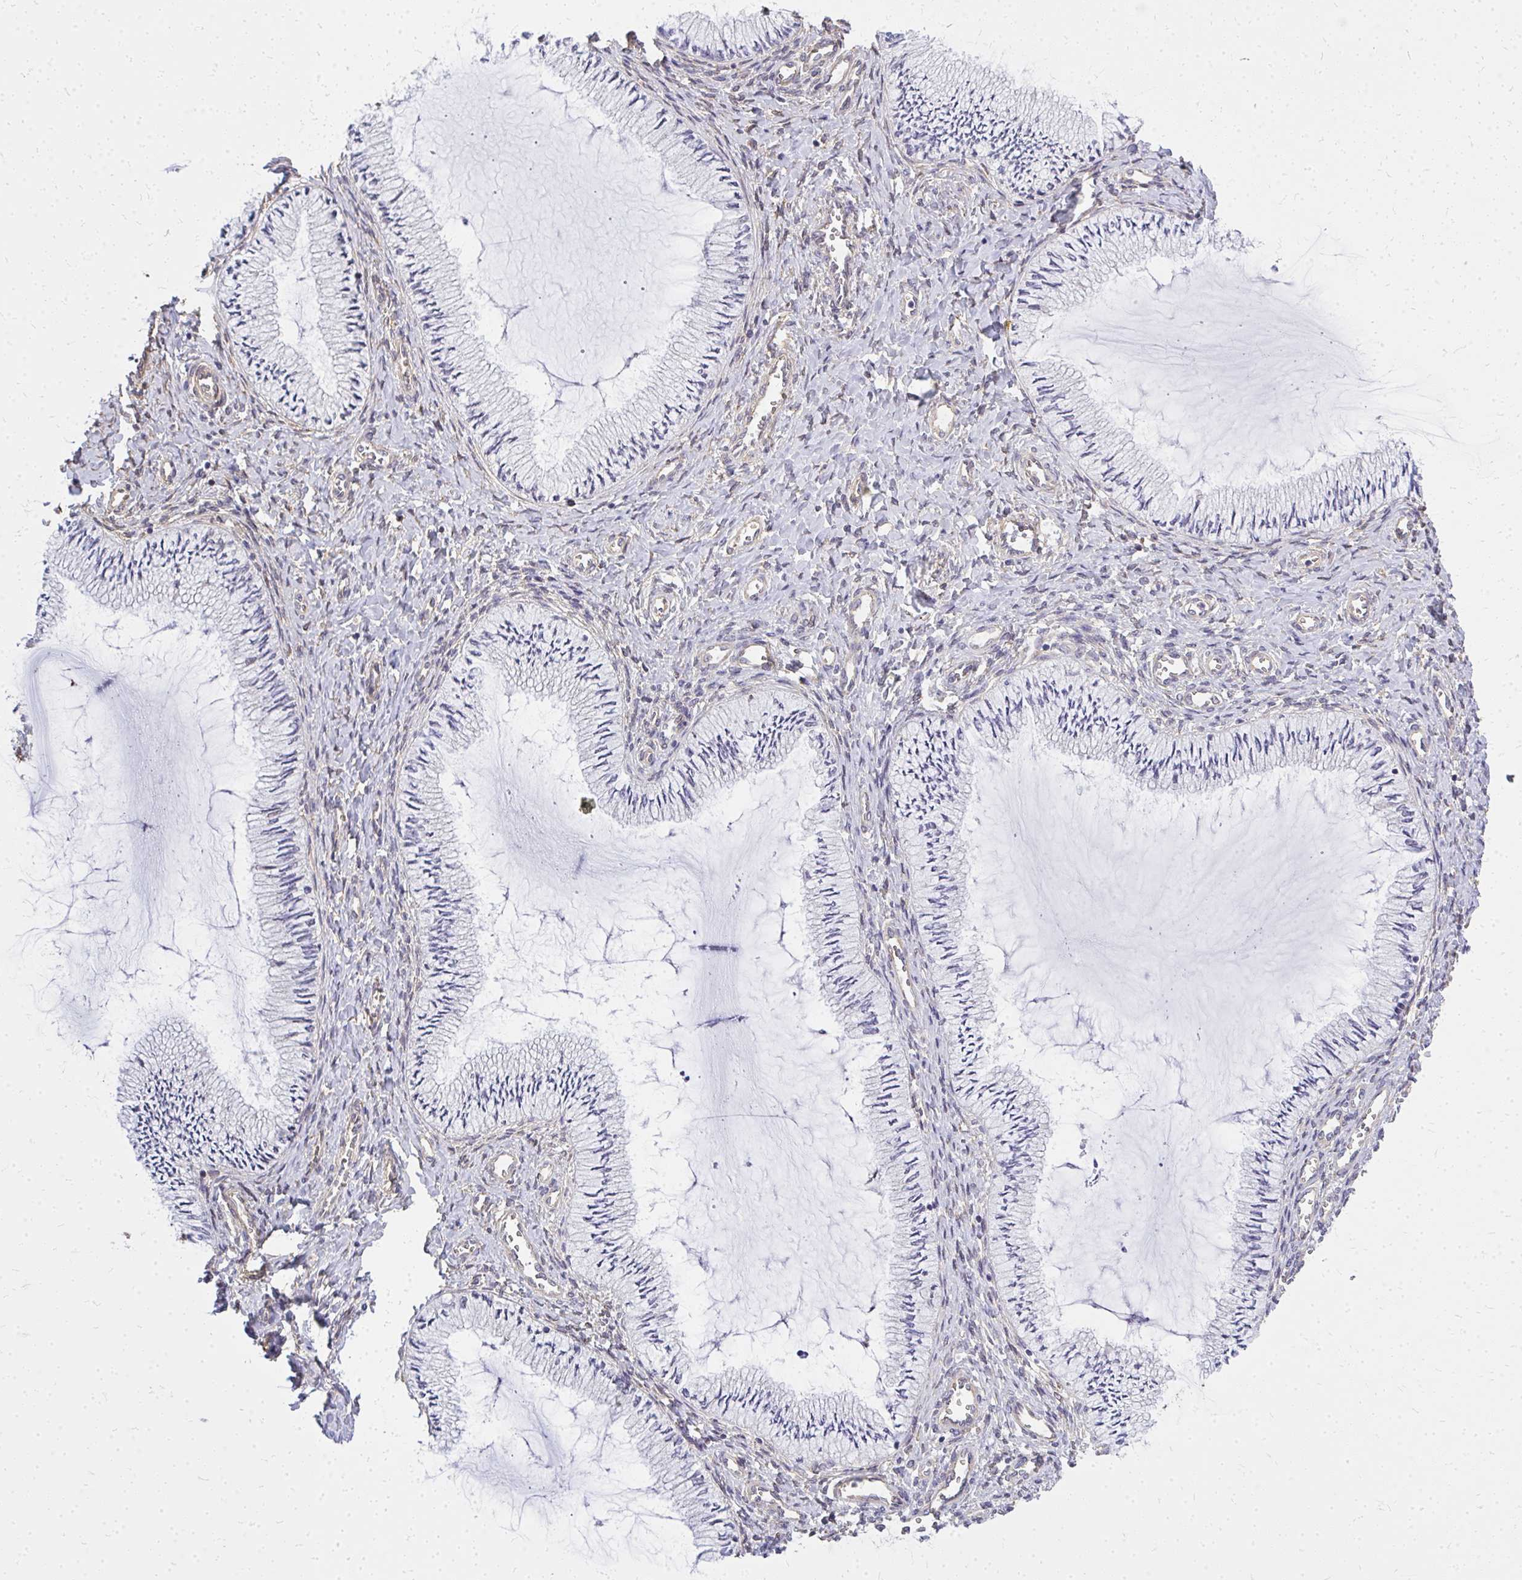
{"staining": {"intensity": "weak", "quantity": "25%-75%", "location": "cytoplasmic/membranous"}, "tissue": "cervix", "cell_type": "Glandular cells", "image_type": "normal", "snomed": [{"axis": "morphology", "description": "Normal tissue, NOS"}, {"axis": "topography", "description": "Cervix"}], "caption": "A low amount of weak cytoplasmic/membranous staining is present in approximately 25%-75% of glandular cells in benign cervix.", "gene": "ENSG00000258472", "patient": {"sex": "female", "age": 24}}